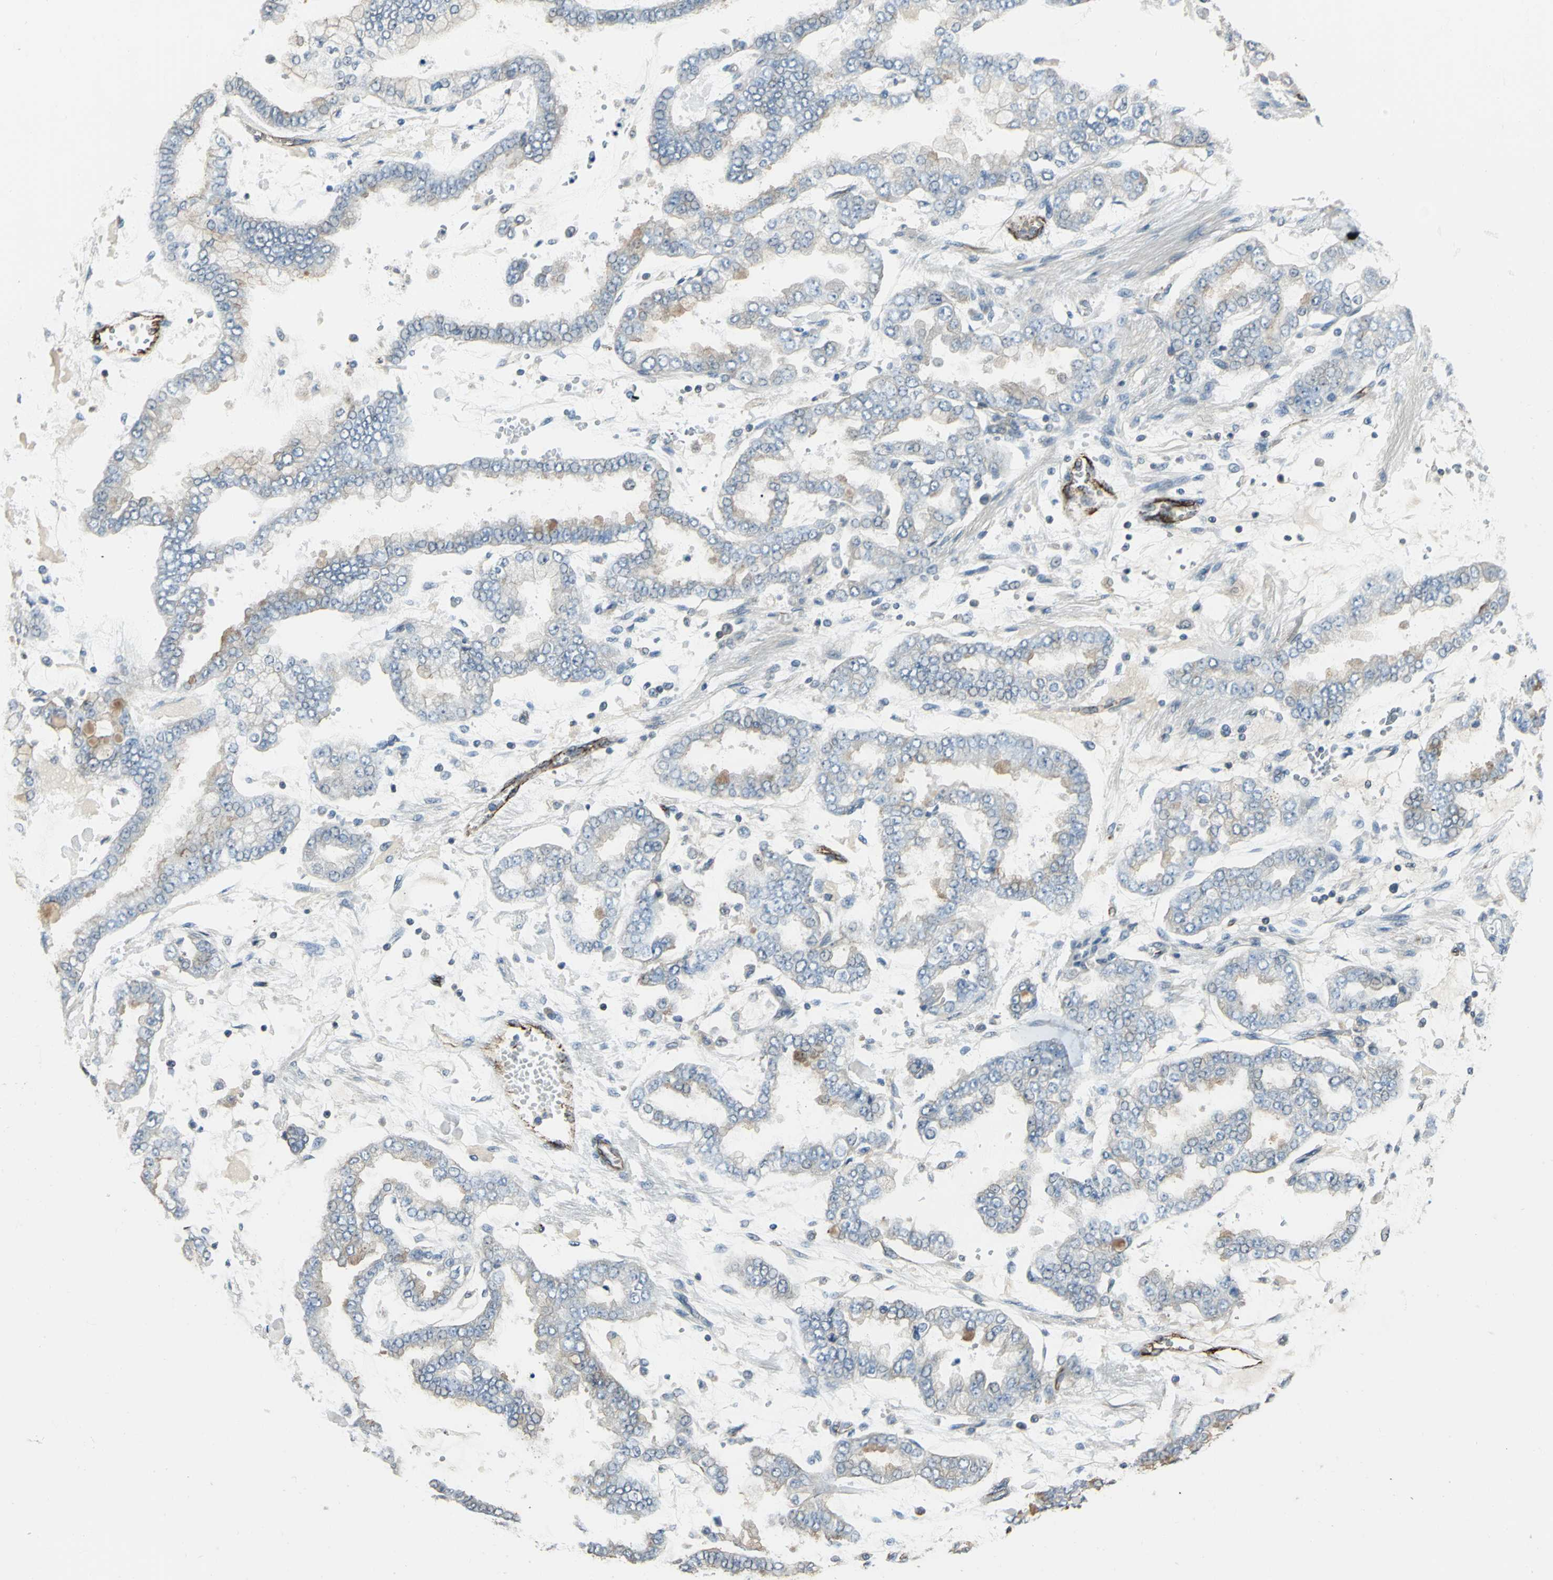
{"staining": {"intensity": "weak", "quantity": "25%-75%", "location": "cytoplasmic/membranous"}, "tissue": "stomach cancer", "cell_type": "Tumor cells", "image_type": "cancer", "snomed": [{"axis": "morphology", "description": "Normal tissue, NOS"}, {"axis": "morphology", "description": "Adenocarcinoma, NOS"}, {"axis": "topography", "description": "Stomach, upper"}, {"axis": "topography", "description": "Stomach"}], "caption": "Adenocarcinoma (stomach) was stained to show a protein in brown. There is low levels of weak cytoplasmic/membranous positivity in approximately 25%-75% of tumor cells. Nuclei are stained in blue.", "gene": "RAPGEF1", "patient": {"sex": "male", "age": 76}}